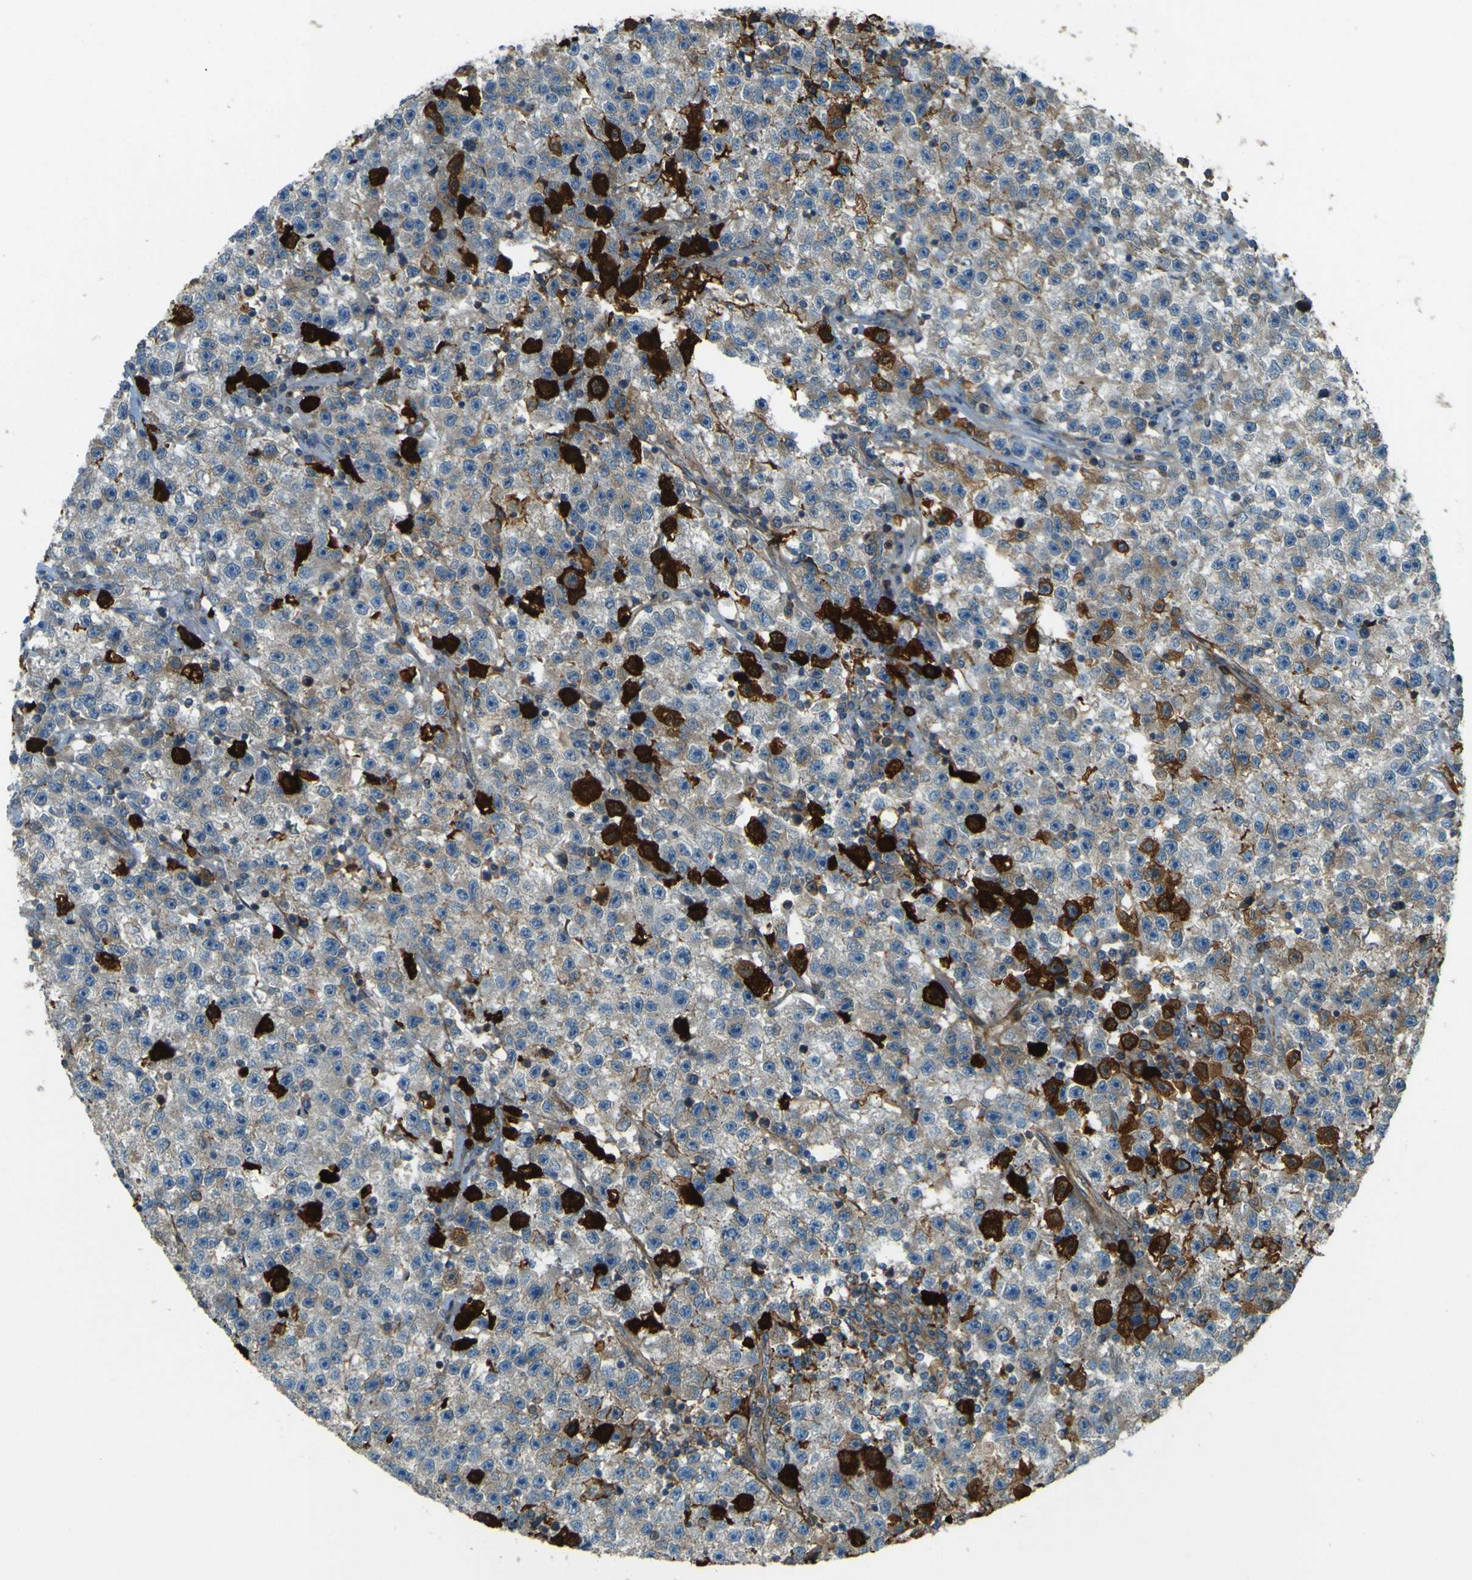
{"staining": {"intensity": "strong", "quantity": "<25%", "location": "cytoplasmic/membranous"}, "tissue": "testis cancer", "cell_type": "Tumor cells", "image_type": "cancer", "snomed": [{"axis": "morphology", "description": "Seminoma, NOS"}, {"axis": "topography", "description": "Testis"}], "caption": "Immunohistochemical staining of human testis seminoma displays medium levels of strong cytoplasmic/membranous expression in about <25% of tumor cells.", "gene": "LPCAT1", "patient": {"sex": "male", "age": 22}}